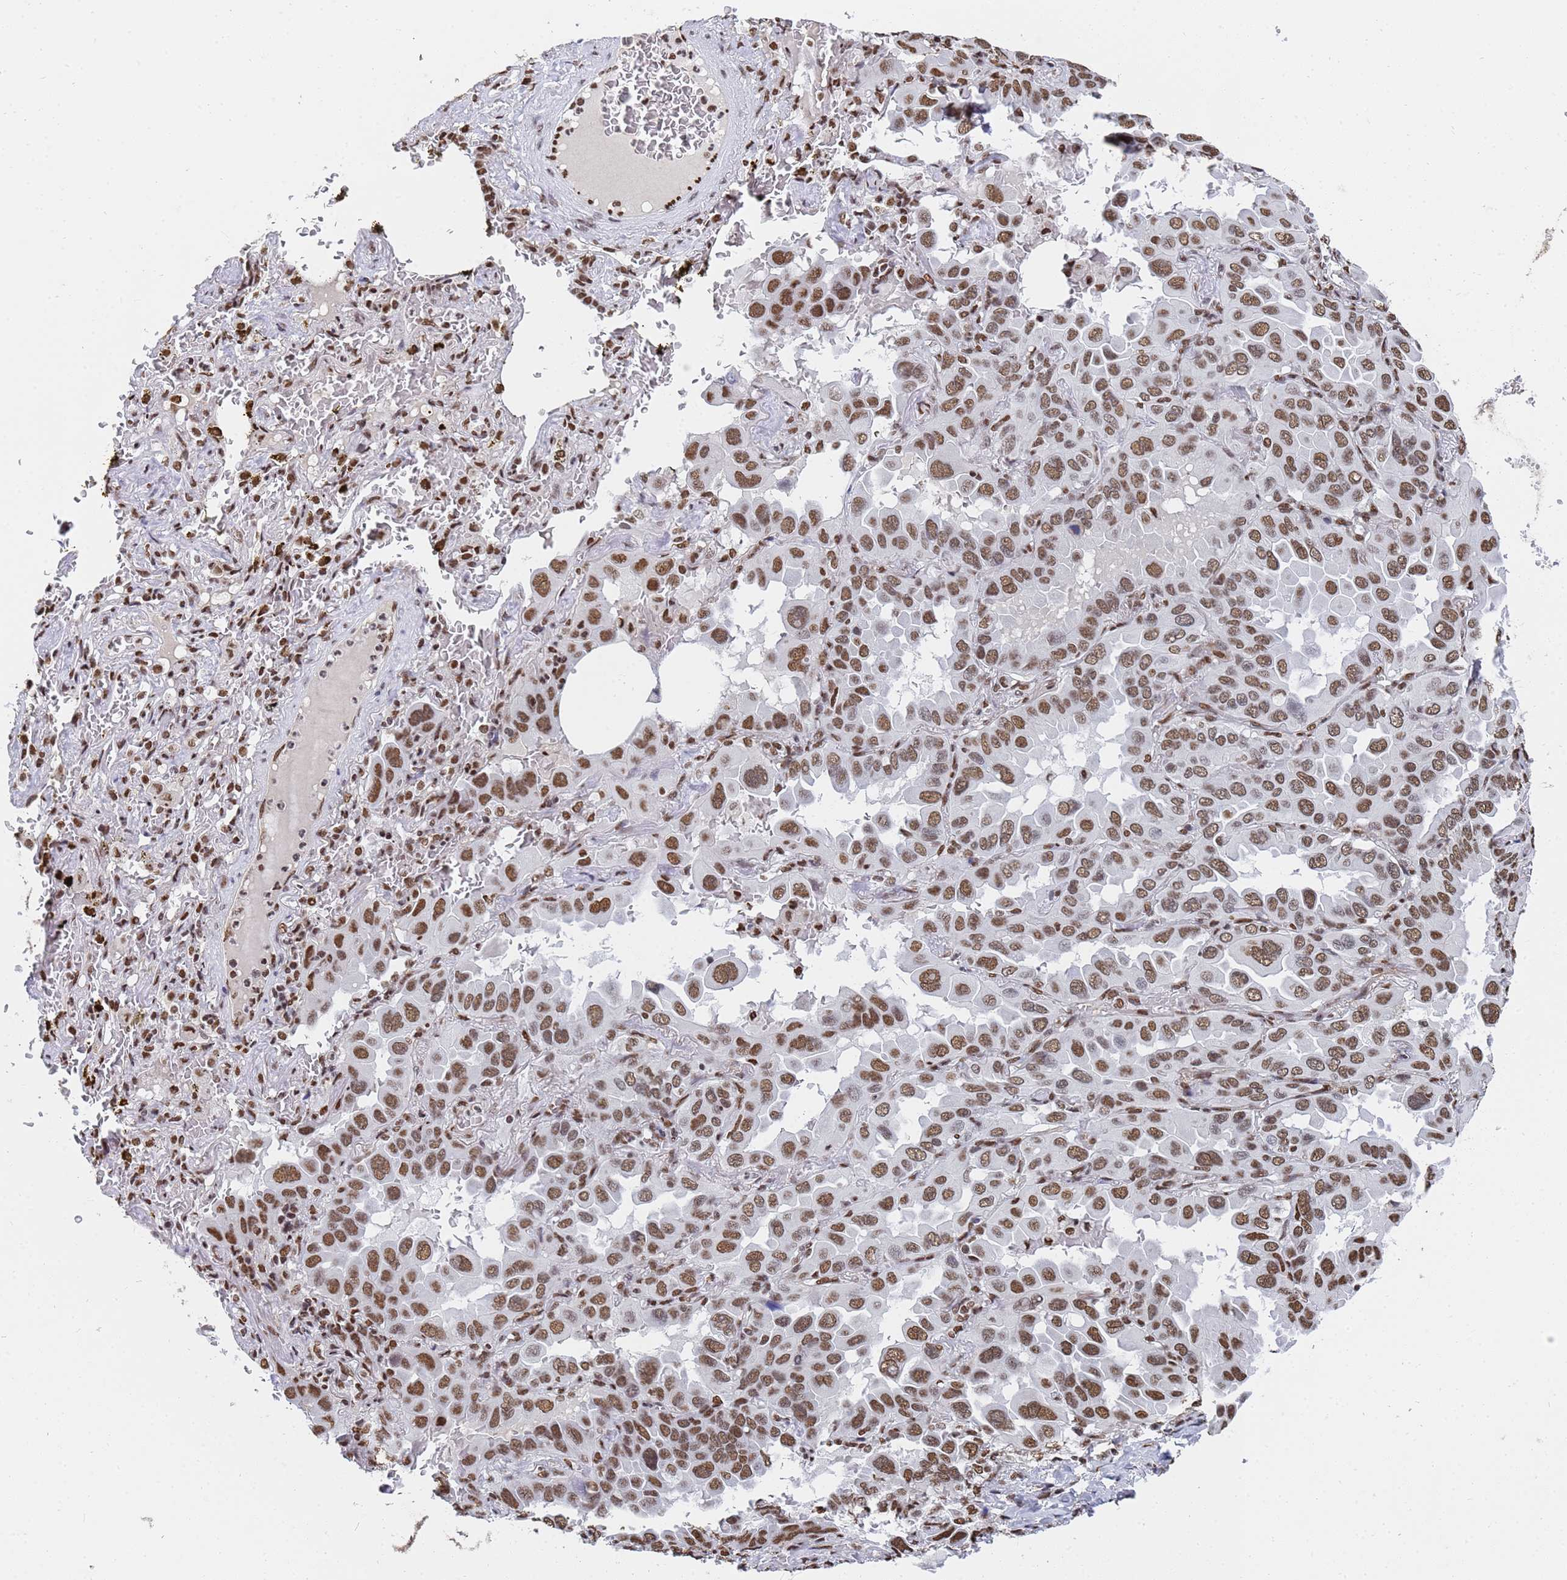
{"staining": {"intensity": "moderate", "quantity": ">75%", "location": "nuclear"}, "tissue": "lung cancer", "cell_type": "Tumor cells", "image_type": "cancer", "snomed": [{"axis": "morphology", "description": "Adenocarcinoma, NOS"}, {"axis": "topography", "description": "Lung"}], "caption": "Immunohistochemistry (IHC) histopathology image of lung cancer (adenocarcinoma) stained for a protein (brown), which shows medium levels of moderate nuclear staining in about >75% of tumor cells.", "gene": "RAVER2", "patient": {"sex": "male", "age": 64}}